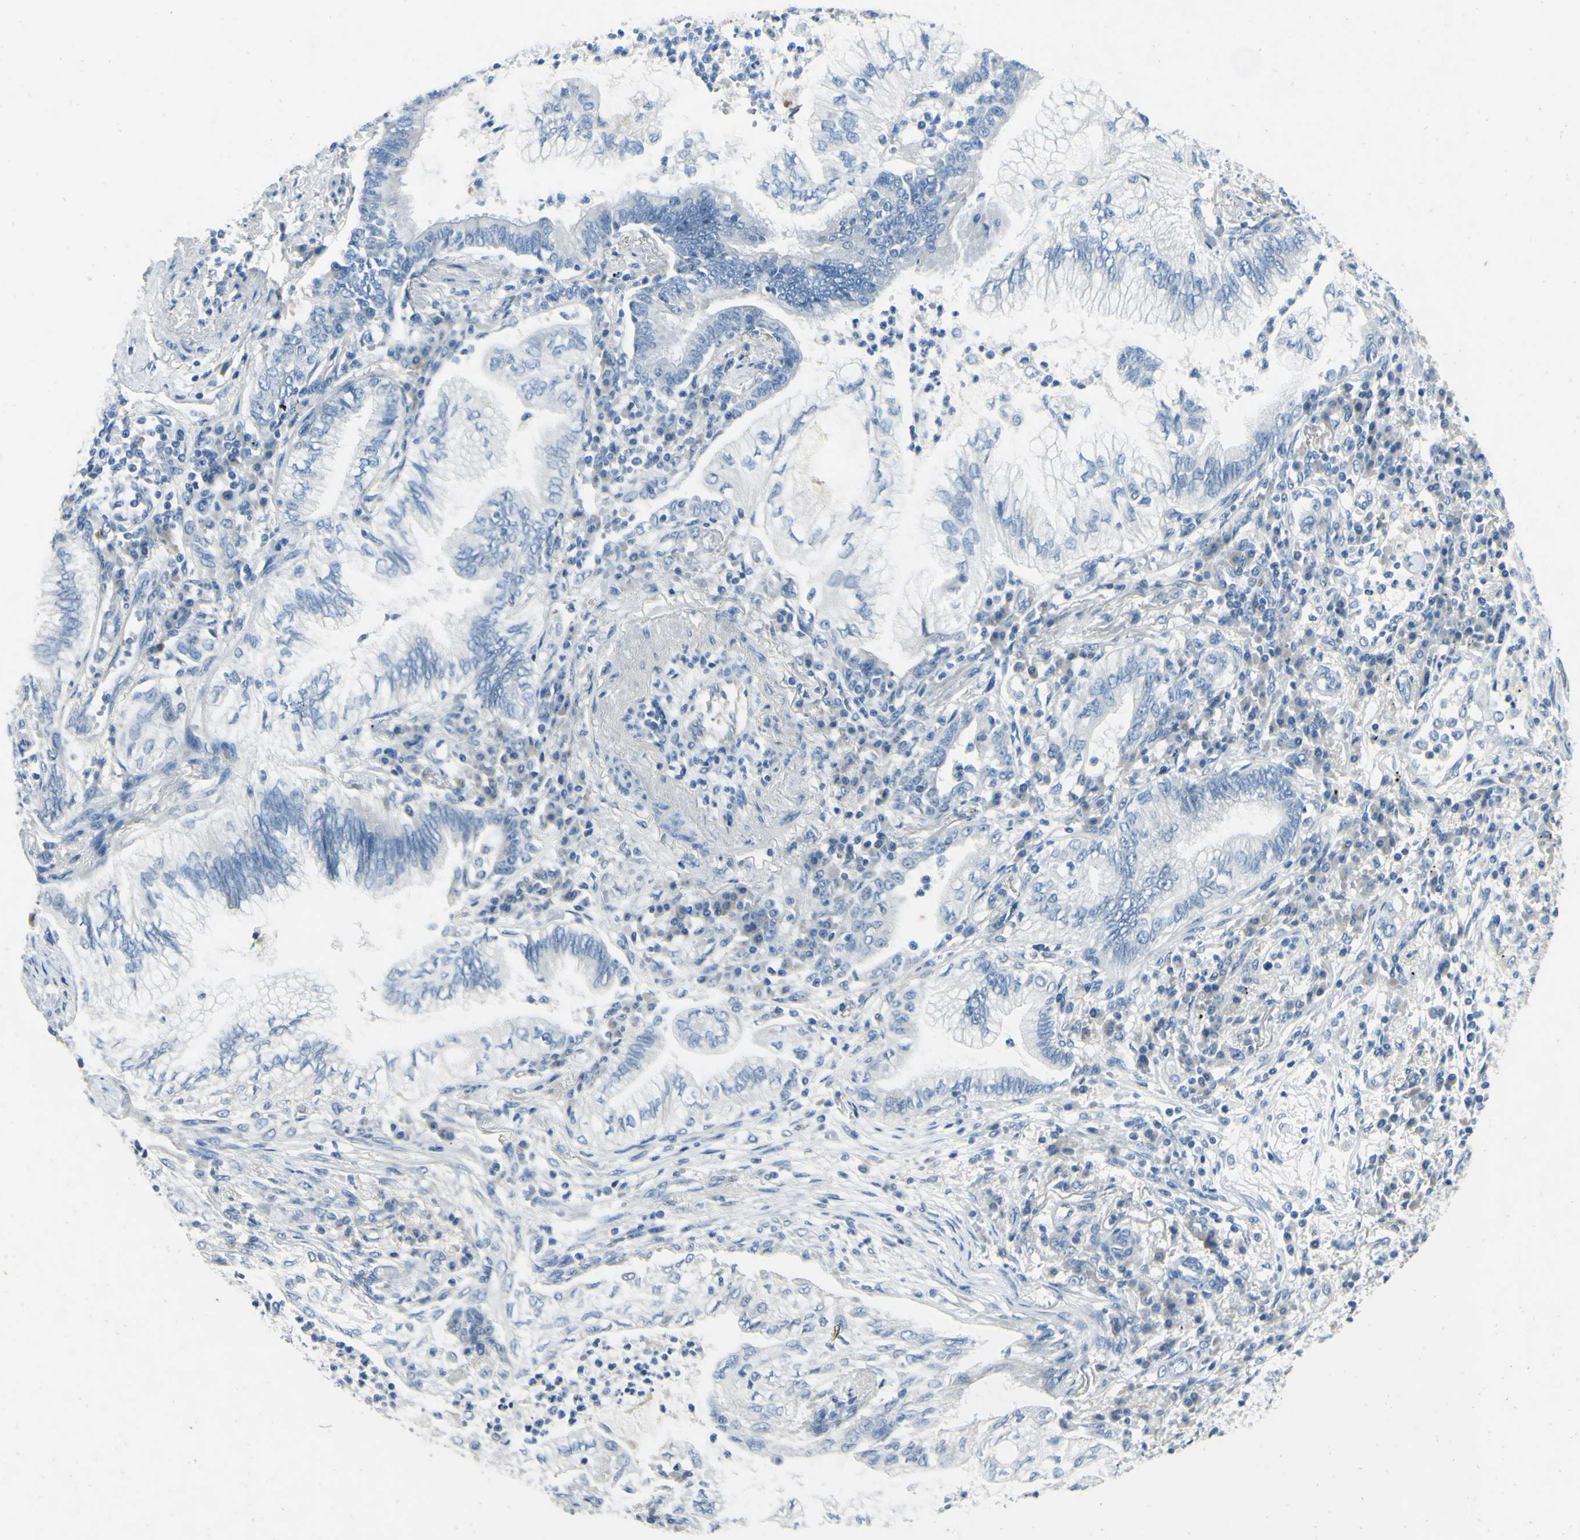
{"staining": {"intensity": "negative", "quantity": "none", "location": "none"}, "tissue": "lung cancer", "cell_type": "Tumor cells", "image_type": "cancer", "snomed": [{"axis": "morphology", "description": "Normal tissue, NOS"}, {"axis": "morphology", "description": "Adenocarcinoma, NOS"}, {"axis": "topography", "description": "Bronchus"}, {"axis": "topography", "description": "Lung"}], "caption": "This is a micrograph of IHC staining of lung cancer (adenocarcinoma), which shows no positivity in tumor cells.", "gene": "SNAP91", "patient": {"sex": "female", "age": 70}}